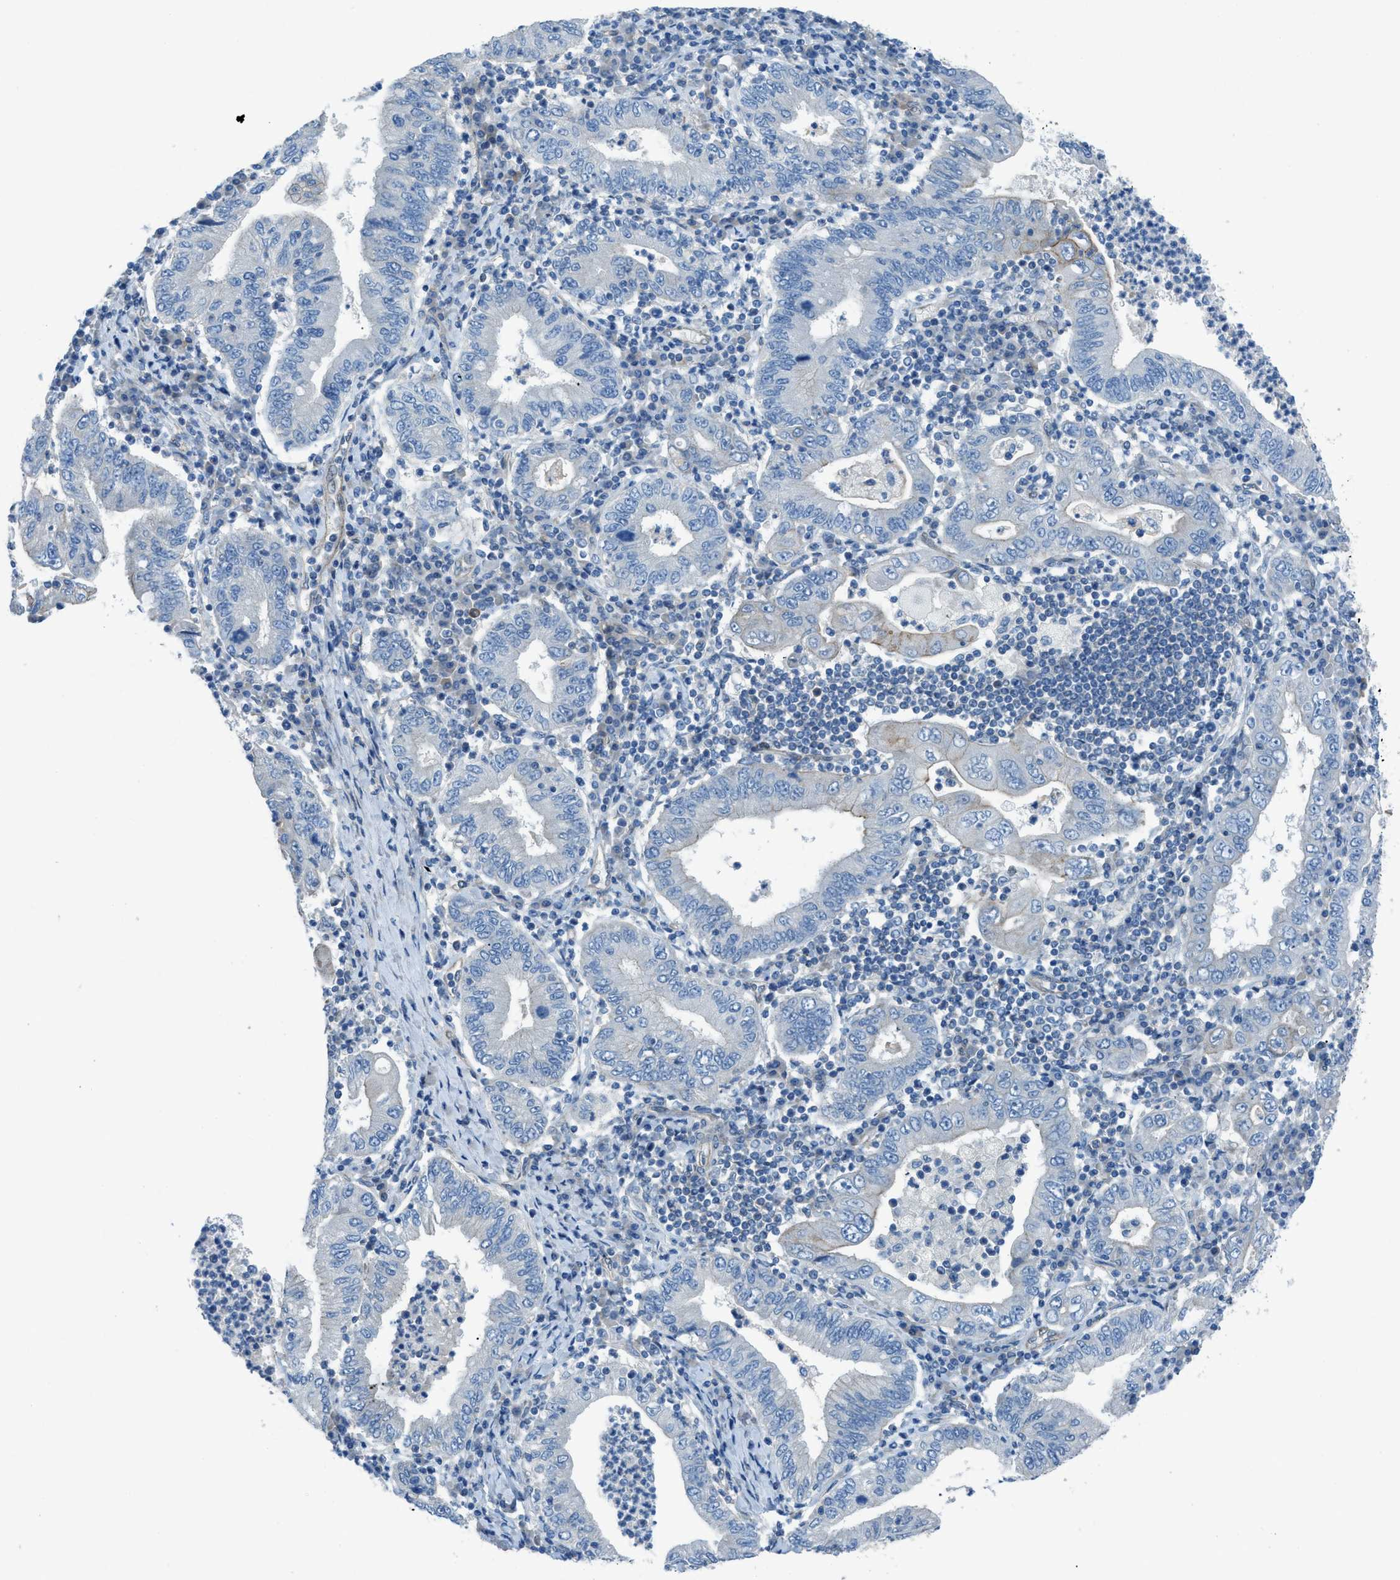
{"staining": {"intensity": "weak", "quantity": "<25%", "location": "cytoplasmic/membranous"}, "tissue": "stomach cancer", "cell_type": "Tumor cells", "image_type": "cancer", "snomed": [{"axis": "morphology", "description": "Normal tissue, NOS"}, {"axis": "morphology", "description": "Adenocarcinoma, NOS"}, {"axis": "topography", "description": "Esophagus"}, {"axis": "topography", "description": "Stomach, upper"}, {"axis": "topography", "description": "Peripheral nerve tissue"}], "caption": "Tumor cells show no significant protein staining in adenocarcinoma (stomach).", "gene": "PRKN", "patient": {"sex": "male", "age": 62}}